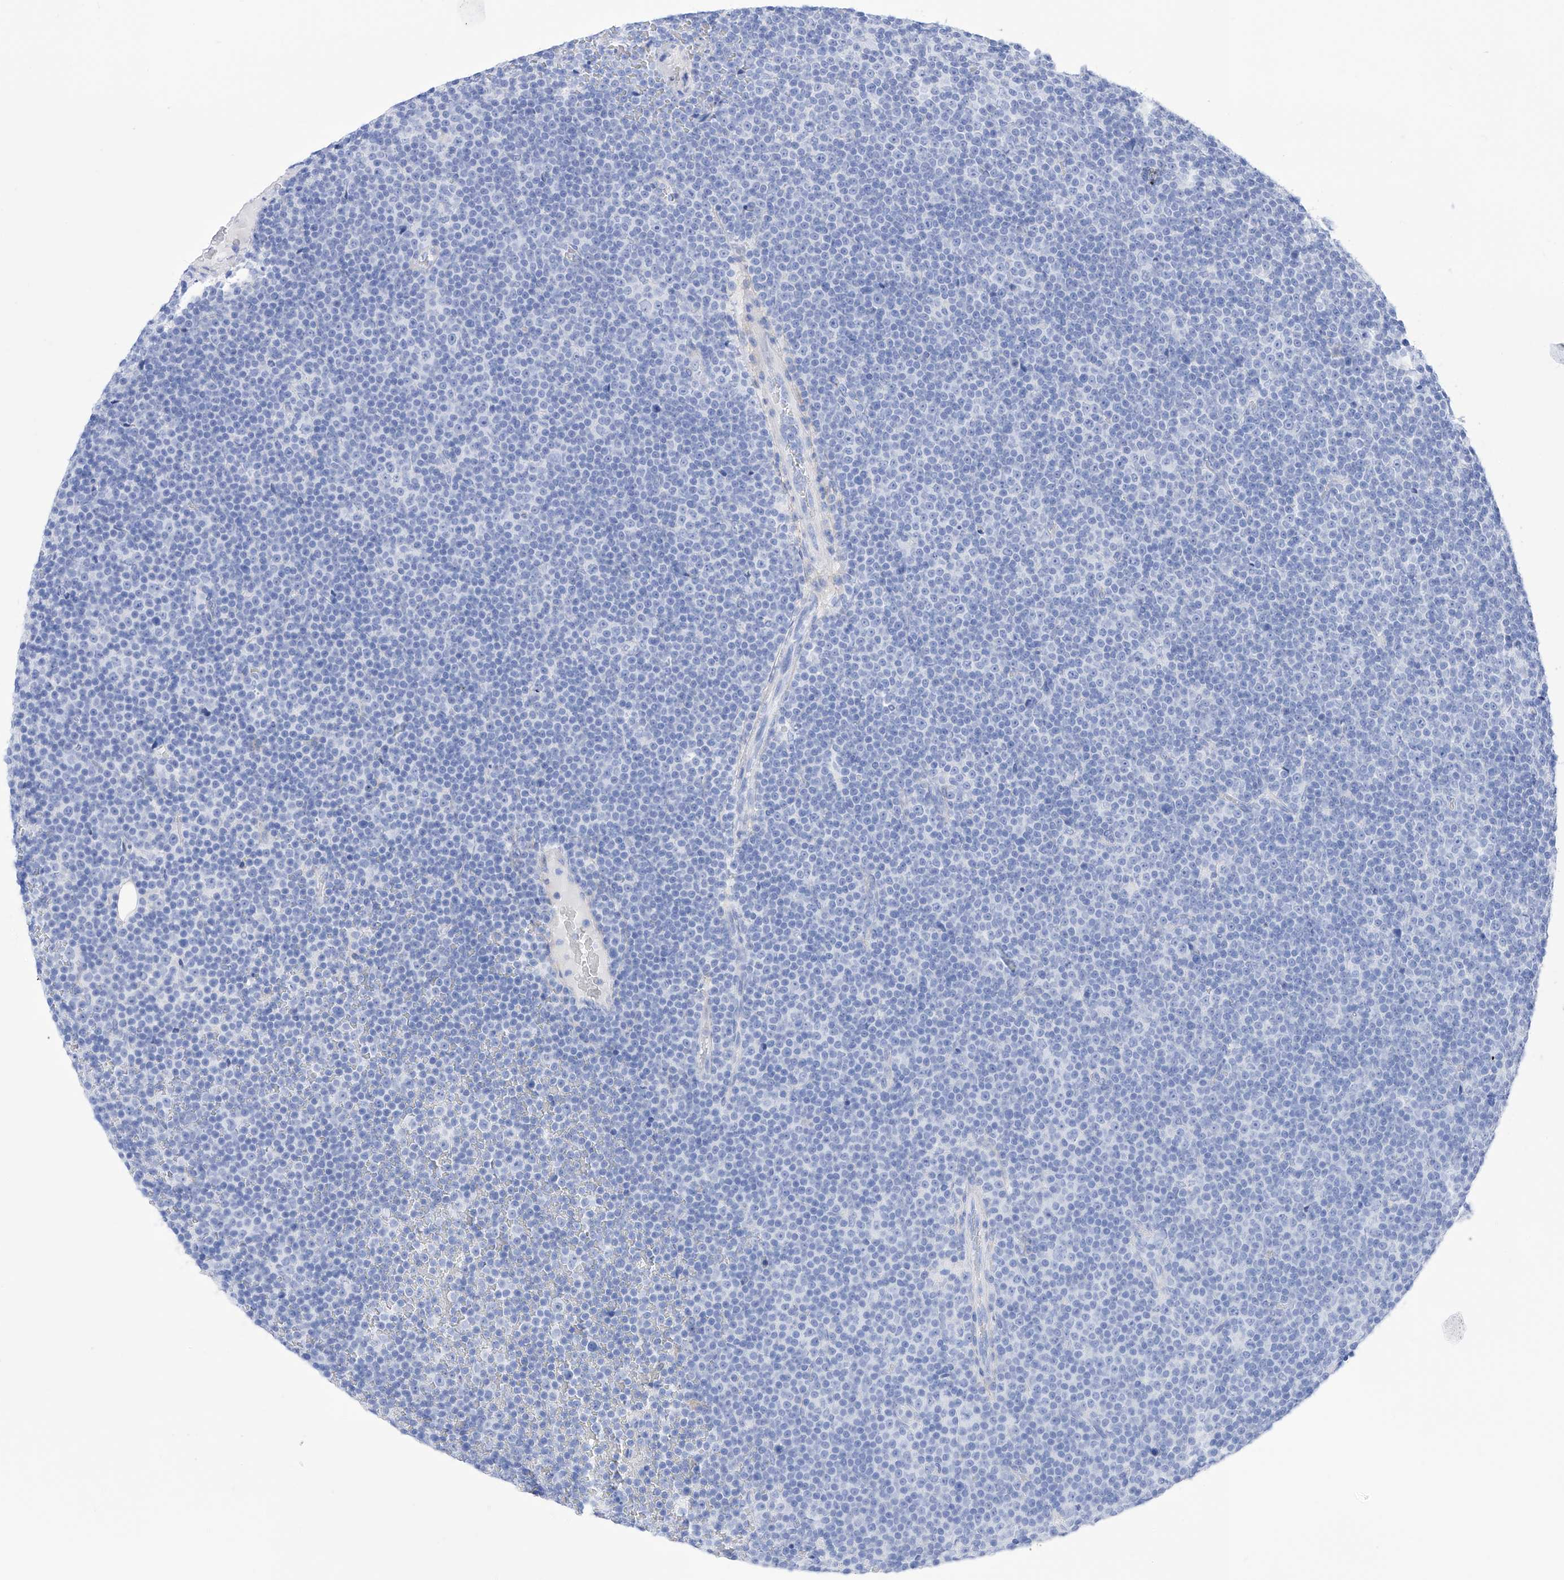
{"staining": {"intensity": "negative", "quantity": "none", "location": "none"}, "tissue": "lymphoma", "cell_type": "Tumor cells", "image_type": "cancer", "snomed": [{"axis": "morphology", "description": "Malignant lymphoma, non-Hodgkin's type, Low grade"}, {"axis": "topography", "description": "Lymph node"}], "caption": "A photomicrograph of lymphoma stained for a protein reveals no brown staining in tumor cells. (DAB immunohistochemistry visualized using brightfield microscopy, high magnification).", "gene": "TRPC7", "patient": {"sex": "female", "age": 67}}